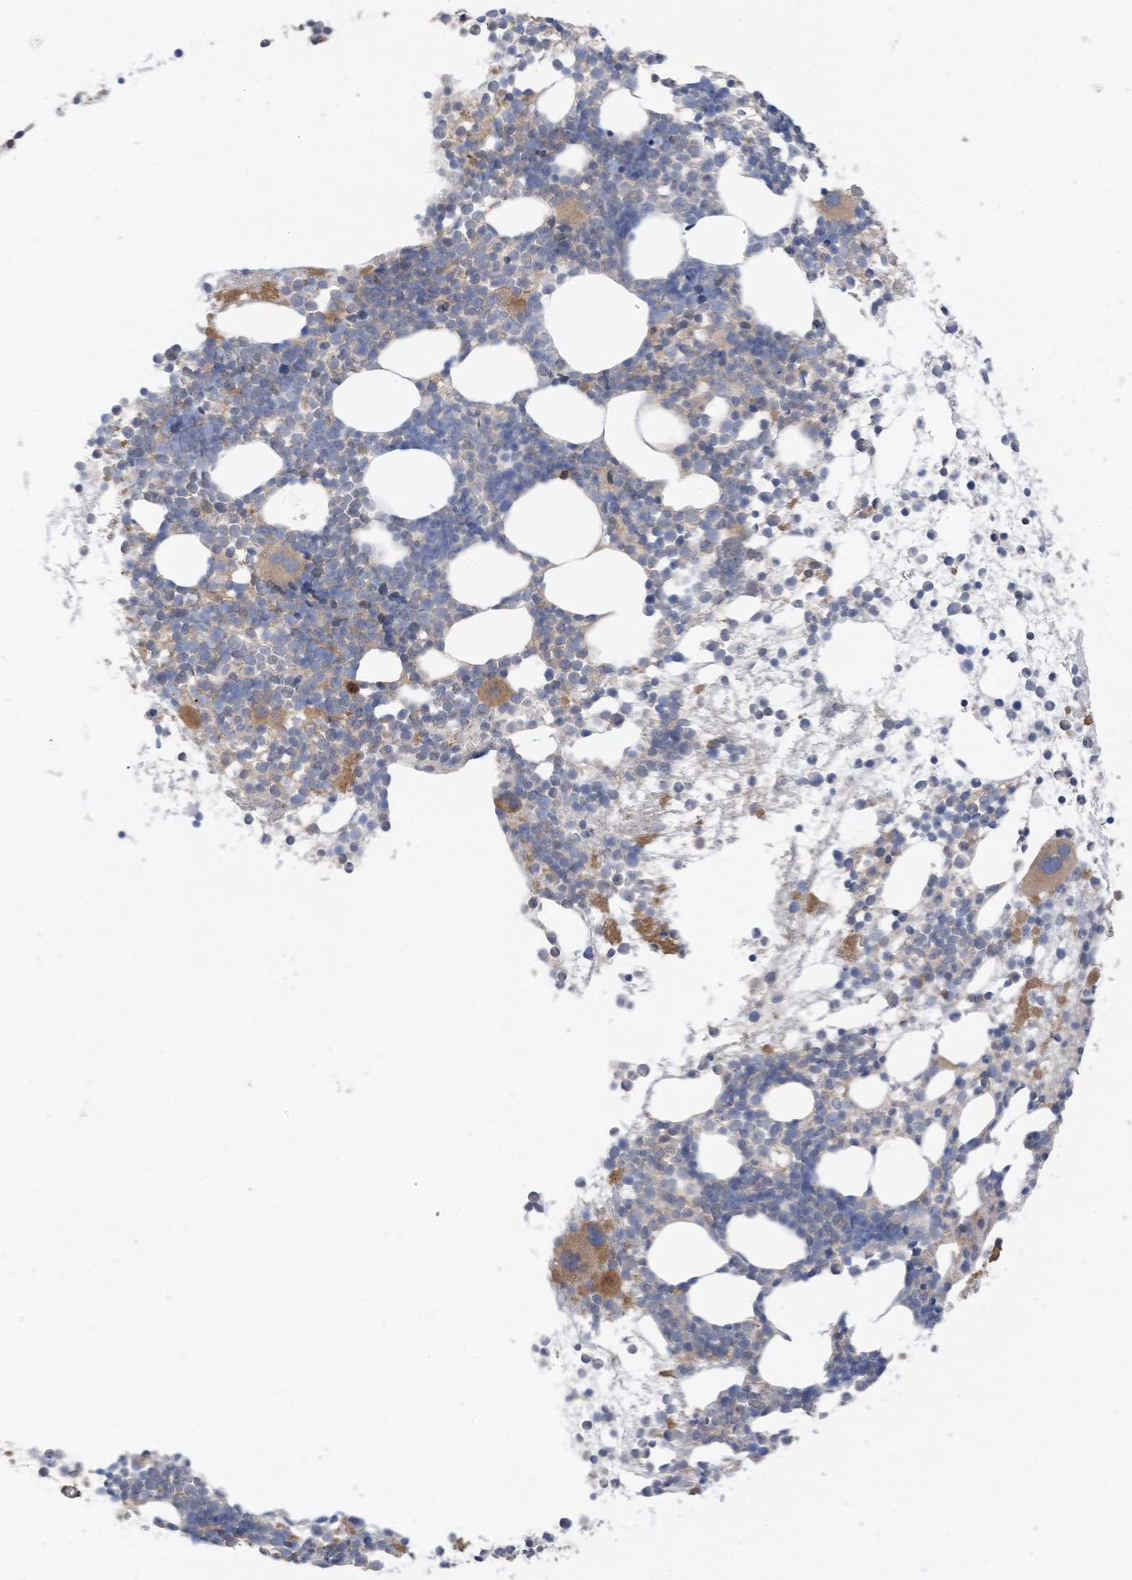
{"staining": {"intensity": "moderate", "quantity": "<25%", "location": "cytoplasmic/membranous"}, "tissue": "bone marrow", "cell_type": "Hematopoietic cells", "image_type": "normal", "snomed": [{"axis": "morphology", "description": "Normal tissue, NOS"}, {"axis": "topography", "description": "Bone marrow"}], "caption": "Unremarkable bone marrow was stained to show a protein in brown. There is low levels of moderate cytoplasmic/membranous expression in about <25% of hematopoietic cells. (brown staining indicates protein expression, while blue staining denotes nuclei).", "gene": "SLFN14", "patient": {"sex": "female", "age": 57}}